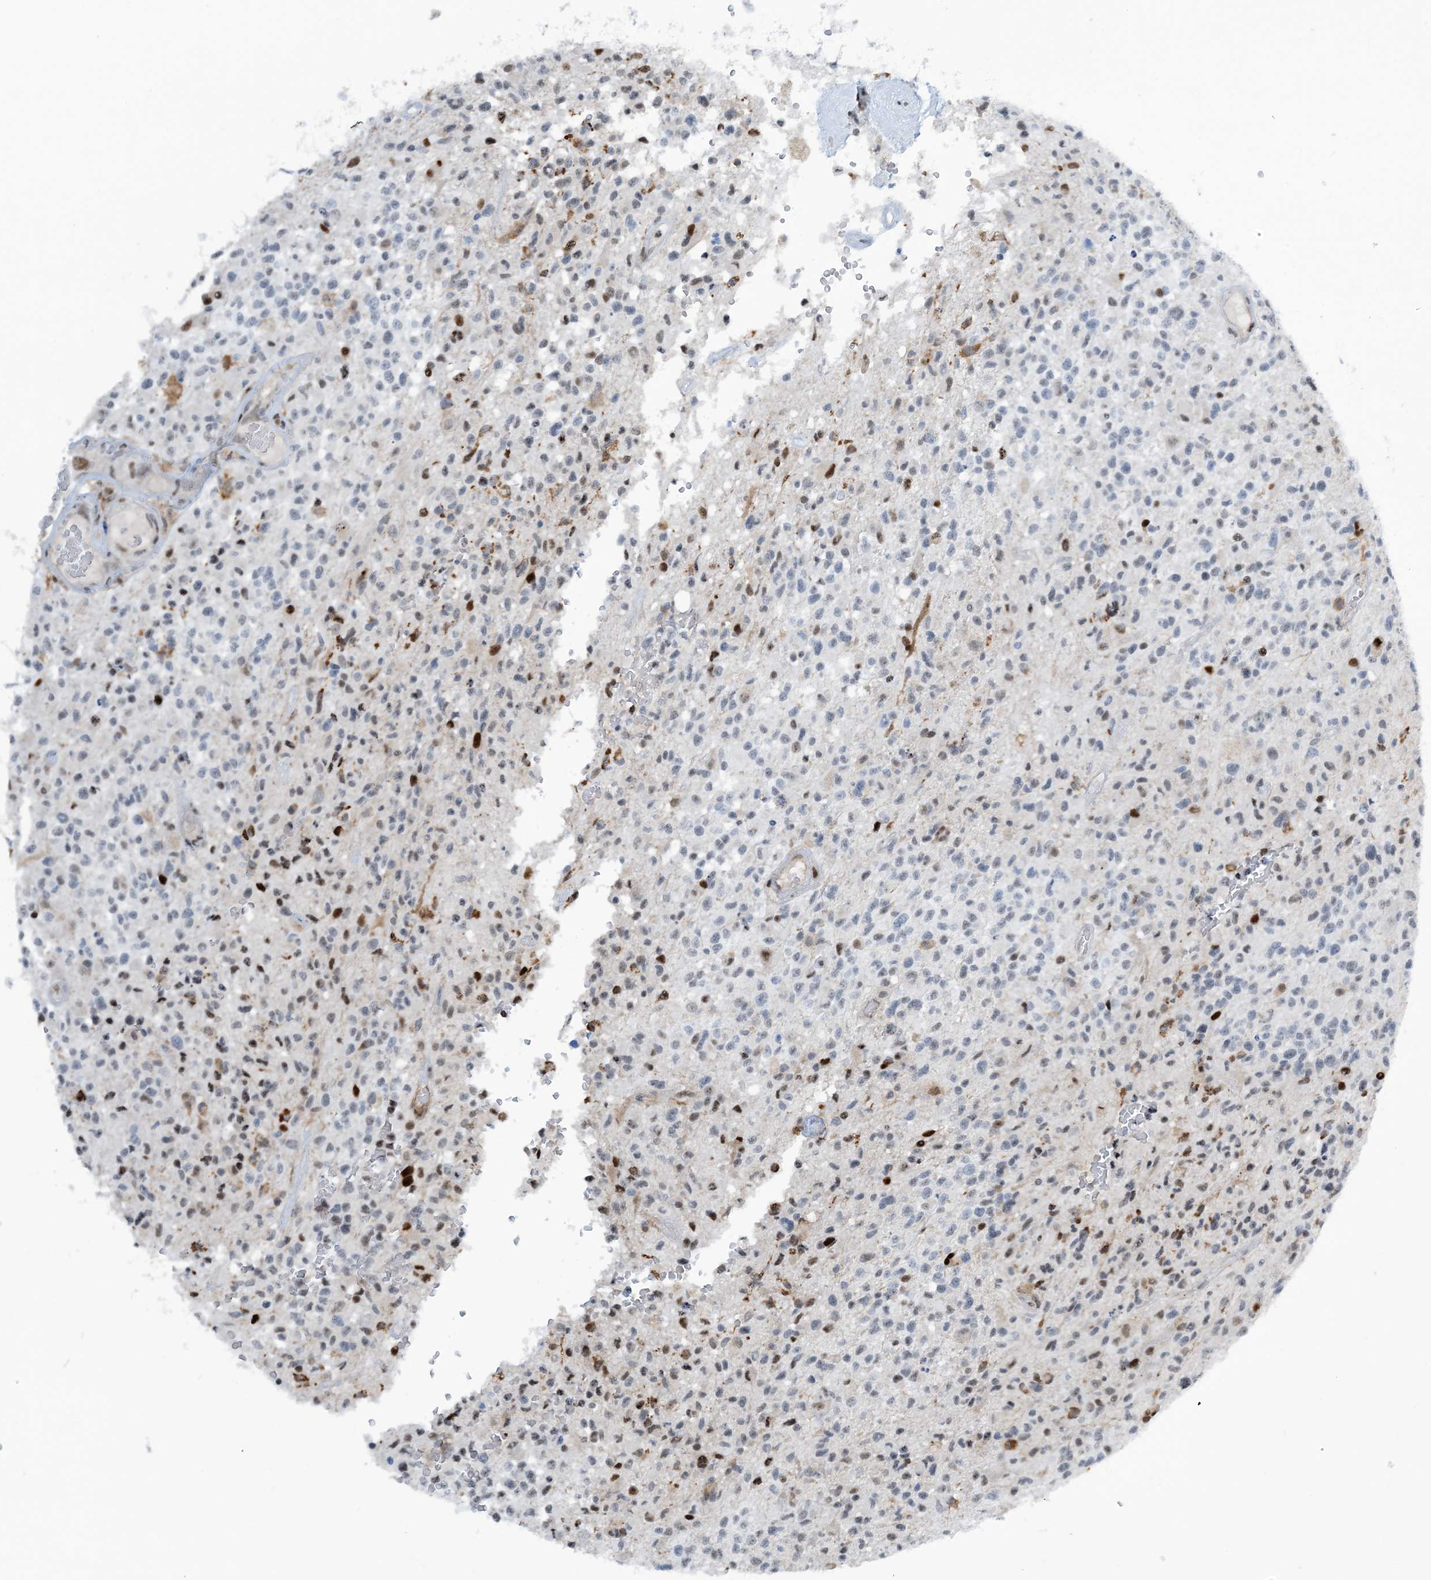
{"staining": {"intensity": "moderate", "quantity": "<25%", "location": "nuclear"}, "tissue": "glioma", "cell_type": "Tumor cells", "image_type": "cancer", "snomed": [{"axis": "morphology", "description": "Glioma, malignant, High grade"}, {"axis": "morphology", "description": "Glioblastoma, NOS"}, {"axis": "topography", "description": "Brain"}], "caption": "The immunohistochemical stain highlights moderate nuclear positivity in tumor cells of glioma tissue.", "gene": "HEMK1", "patient": {"sex": "male", "age": 60}}